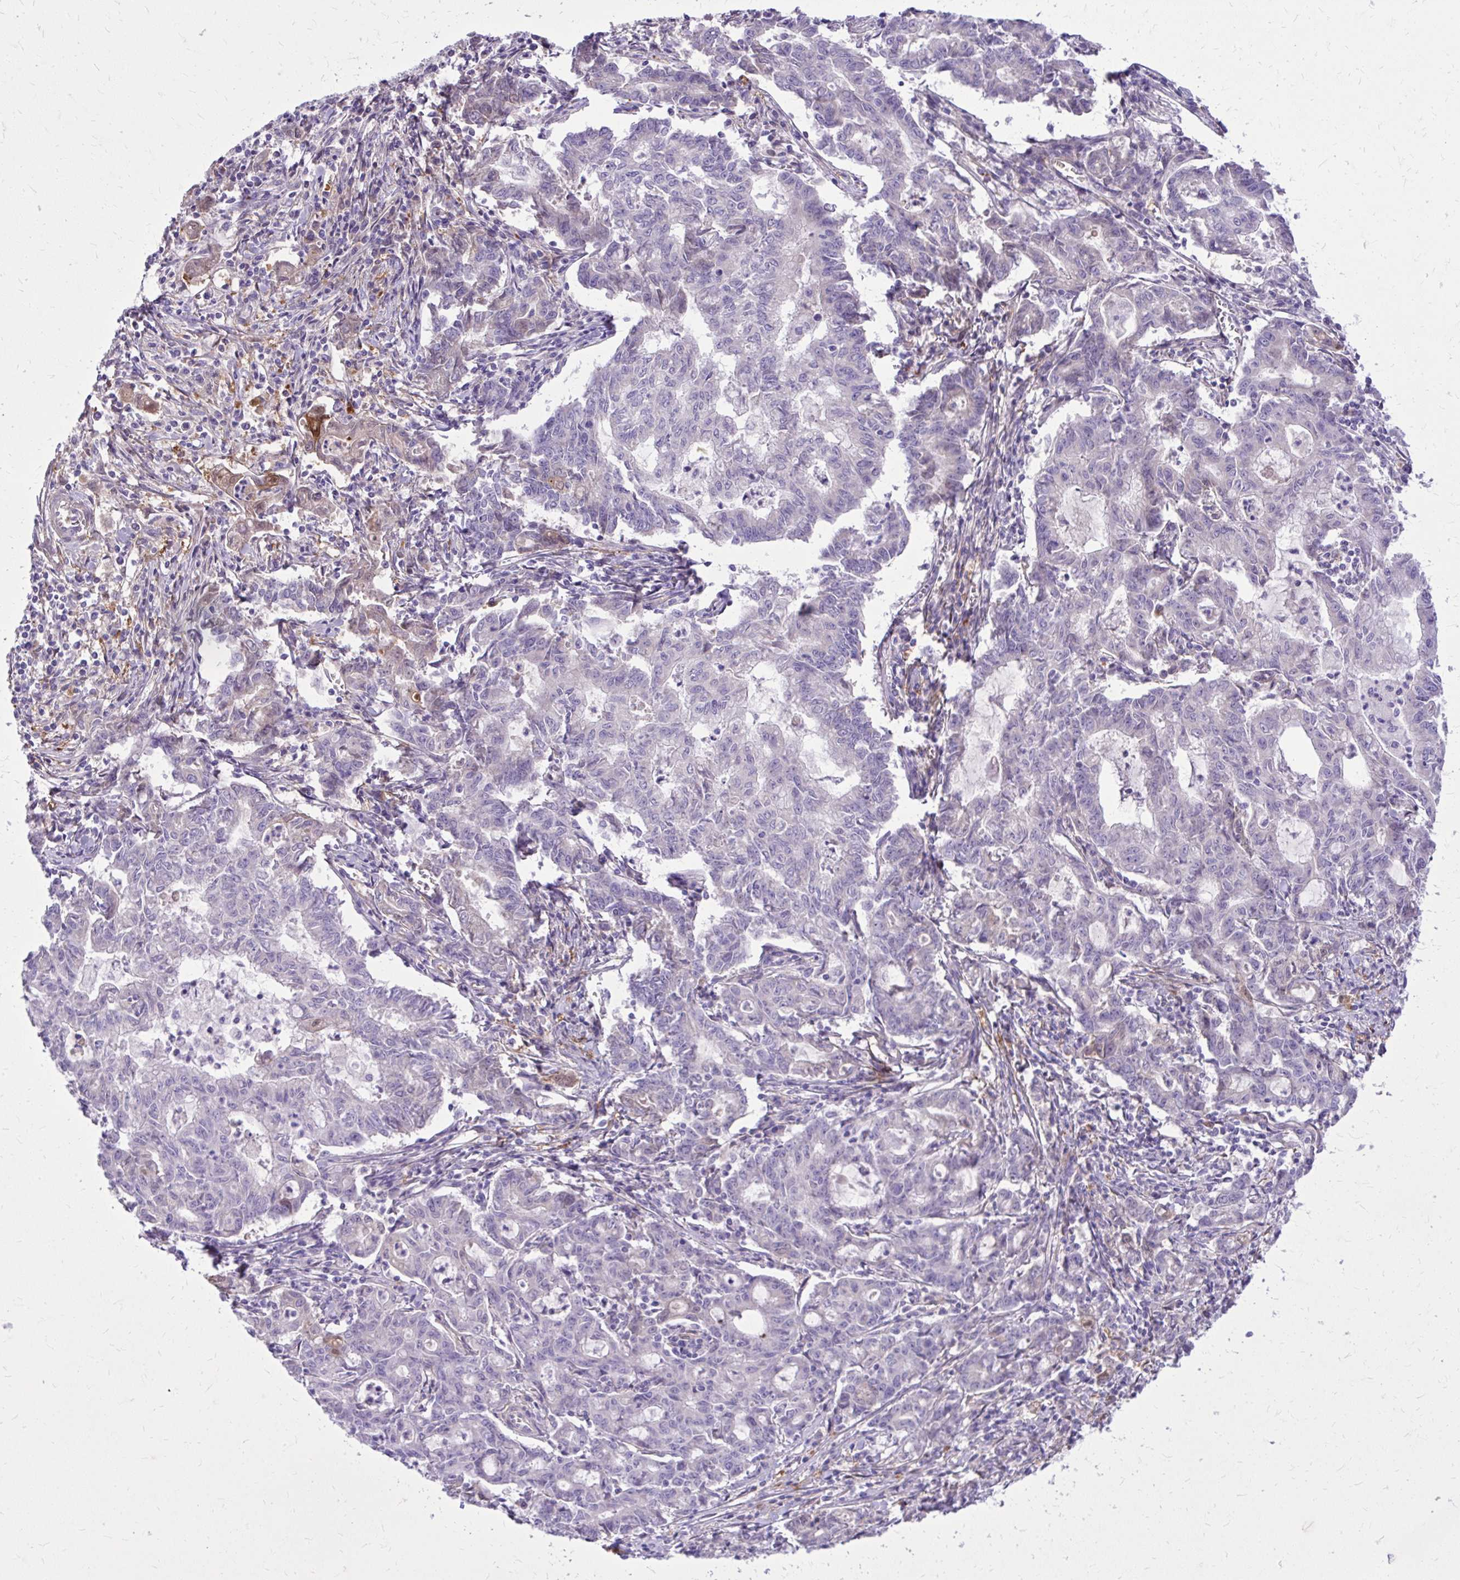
{"staining": {"intensity": "negative", "quantity": "none", "location": "none"}, "tissue": "stomach cancer", "cell_type": "Tumor cells", "image_type": "cancer", "snomed": [{"axis": "morphology", "description": "Adenocarcinoma, NOS"}, {"axis": "topography", "description": "Stomach, upper"}], "caption": "DAB immunohistochemical staining of stomach cancer (adenocarcinoma) reveals no significant staining in tumor cells.", "gene": "NNMT", "patient": {"sex": "female", "age": 79}}